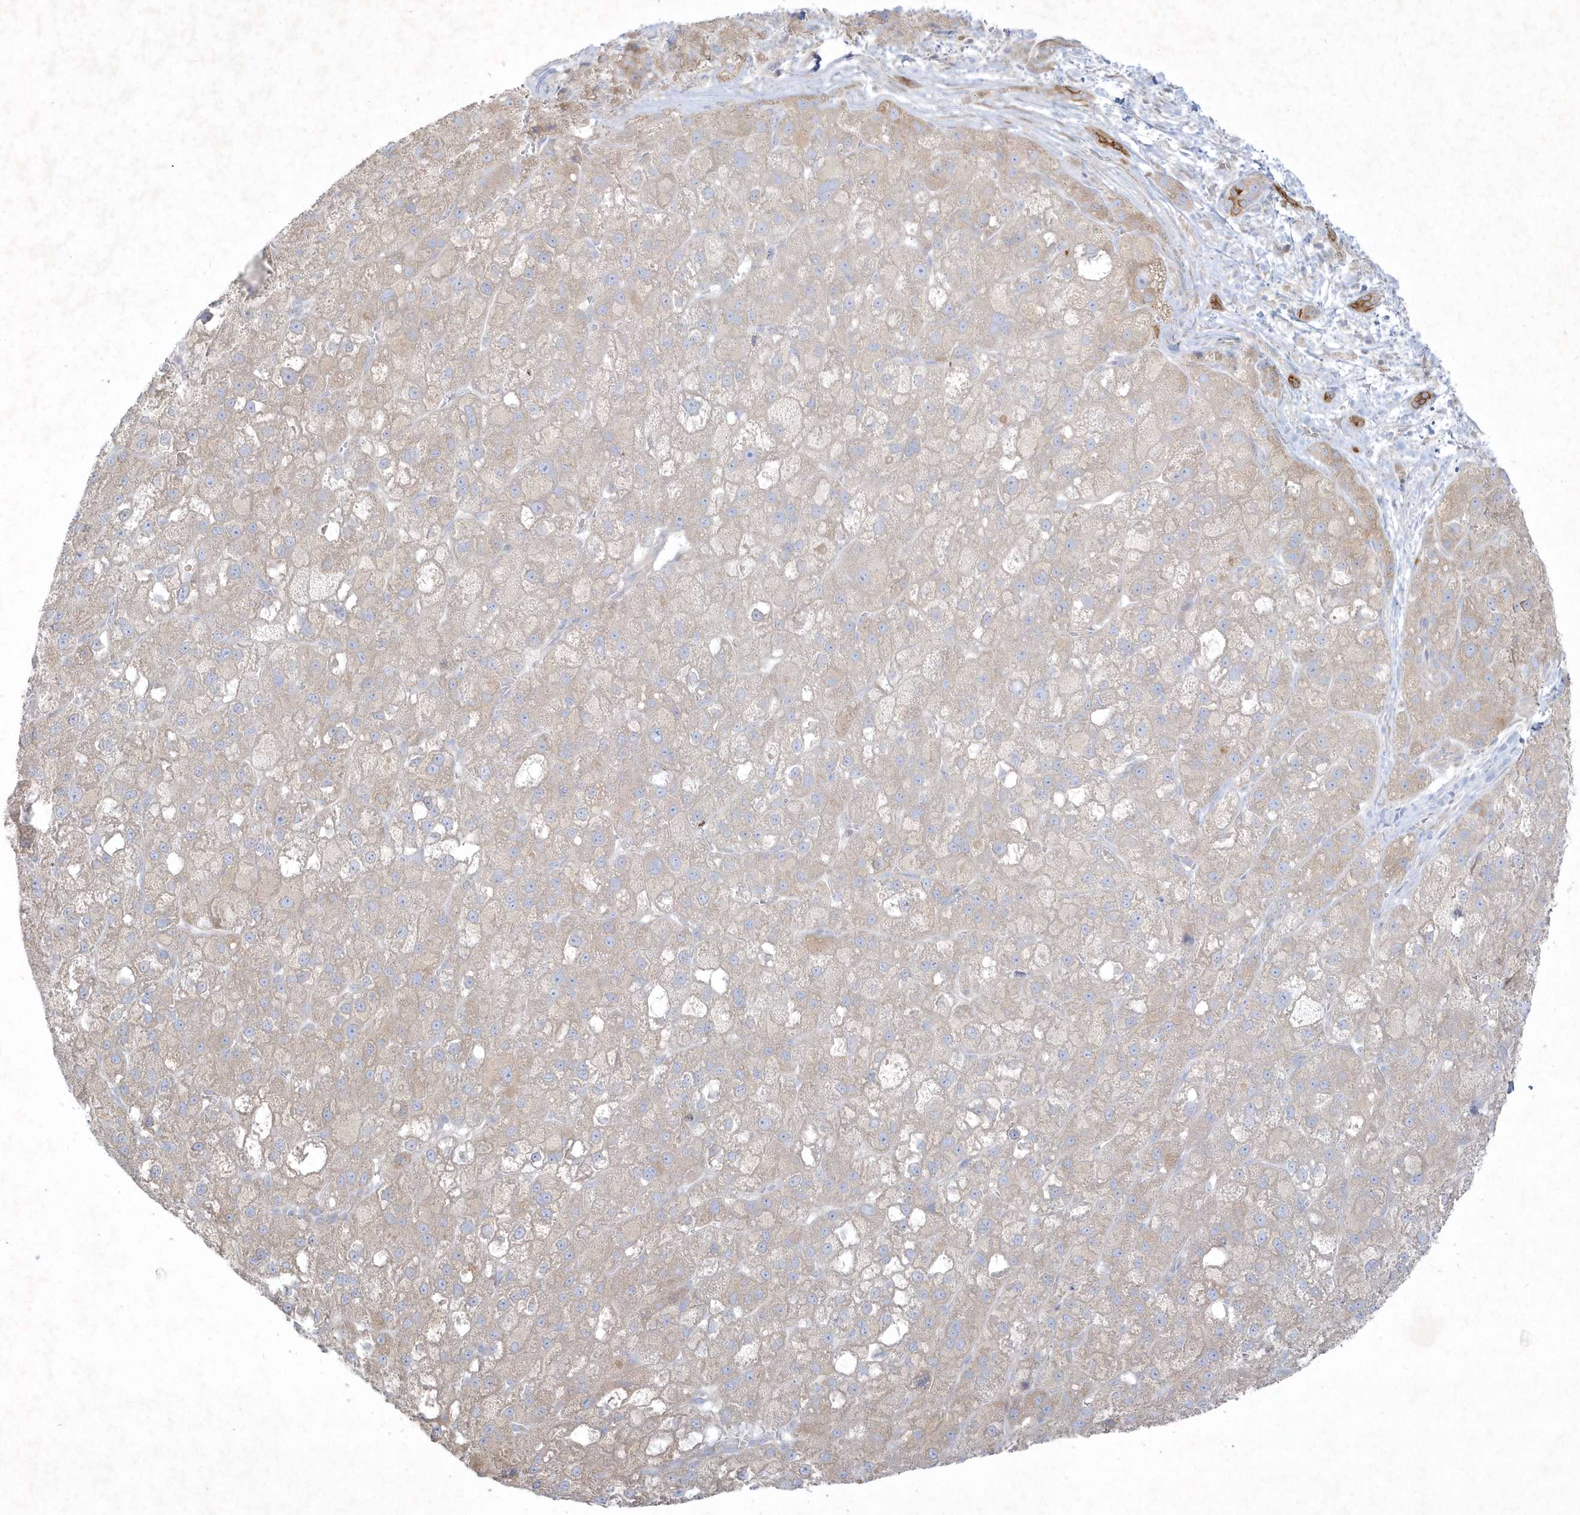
{"staining": {"intensity": "negative", "quantity": "none", "location": "none"}, "tissue": "liver cancer", "cell_type": "Tumor cells", "image_type": "cancer", "snomed": [{"axis": "morphology", "description": "Carcinoma, Hepatocellular, NOS"}, {"axis": "topography", "description": "Liver"}], "caption": "Immunohistochemical staining of liver hepatocellular carcinoma demonstrates no significant staining in tumor cells. (DAB (3,3'-diaminobenzidine) immunohistochemistry with hematoxylin counter stain).", "gene": "LARS1", "patient": {"sex": "male", "age": 57}}